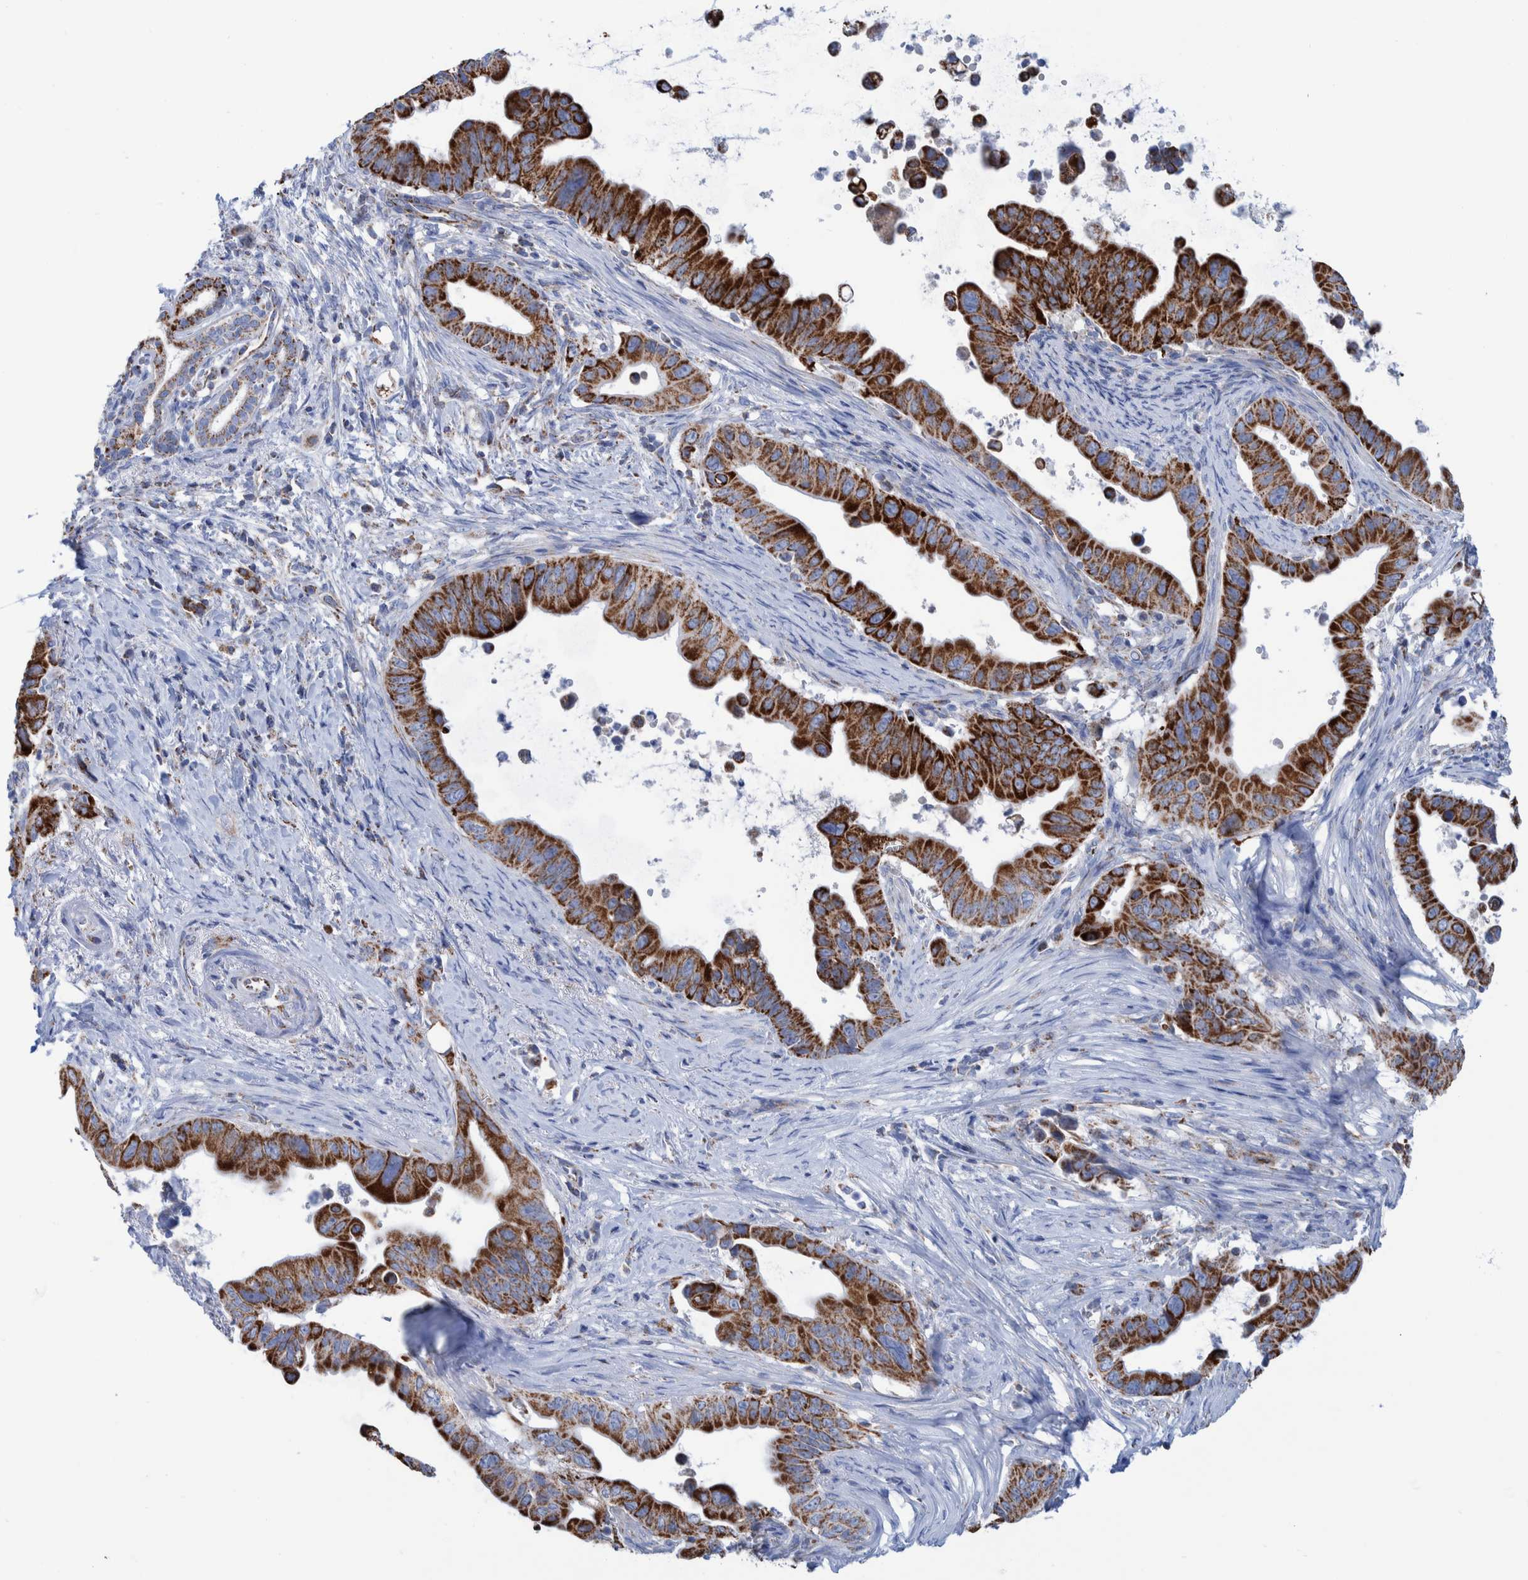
{"staining": {"intensity": "strong", "quantity": ">75%", "location": "cytoplasmic/membranous"}, "tissue": "pancreatic cancer", "cell_type": "Tumor cells", "image_type": "cancer", "snomed": [{"axis": "morphology", "description": "Adenocarcinoma, NOS"}, {"axis": "topography", "description": "Pancreas"}], "caption": "Pancreatic cancer stained with a protein marker demonstrates strong staining in tumor cells.", "gene": "DECR1", "patient": {"sex": "female", "age": 72}}